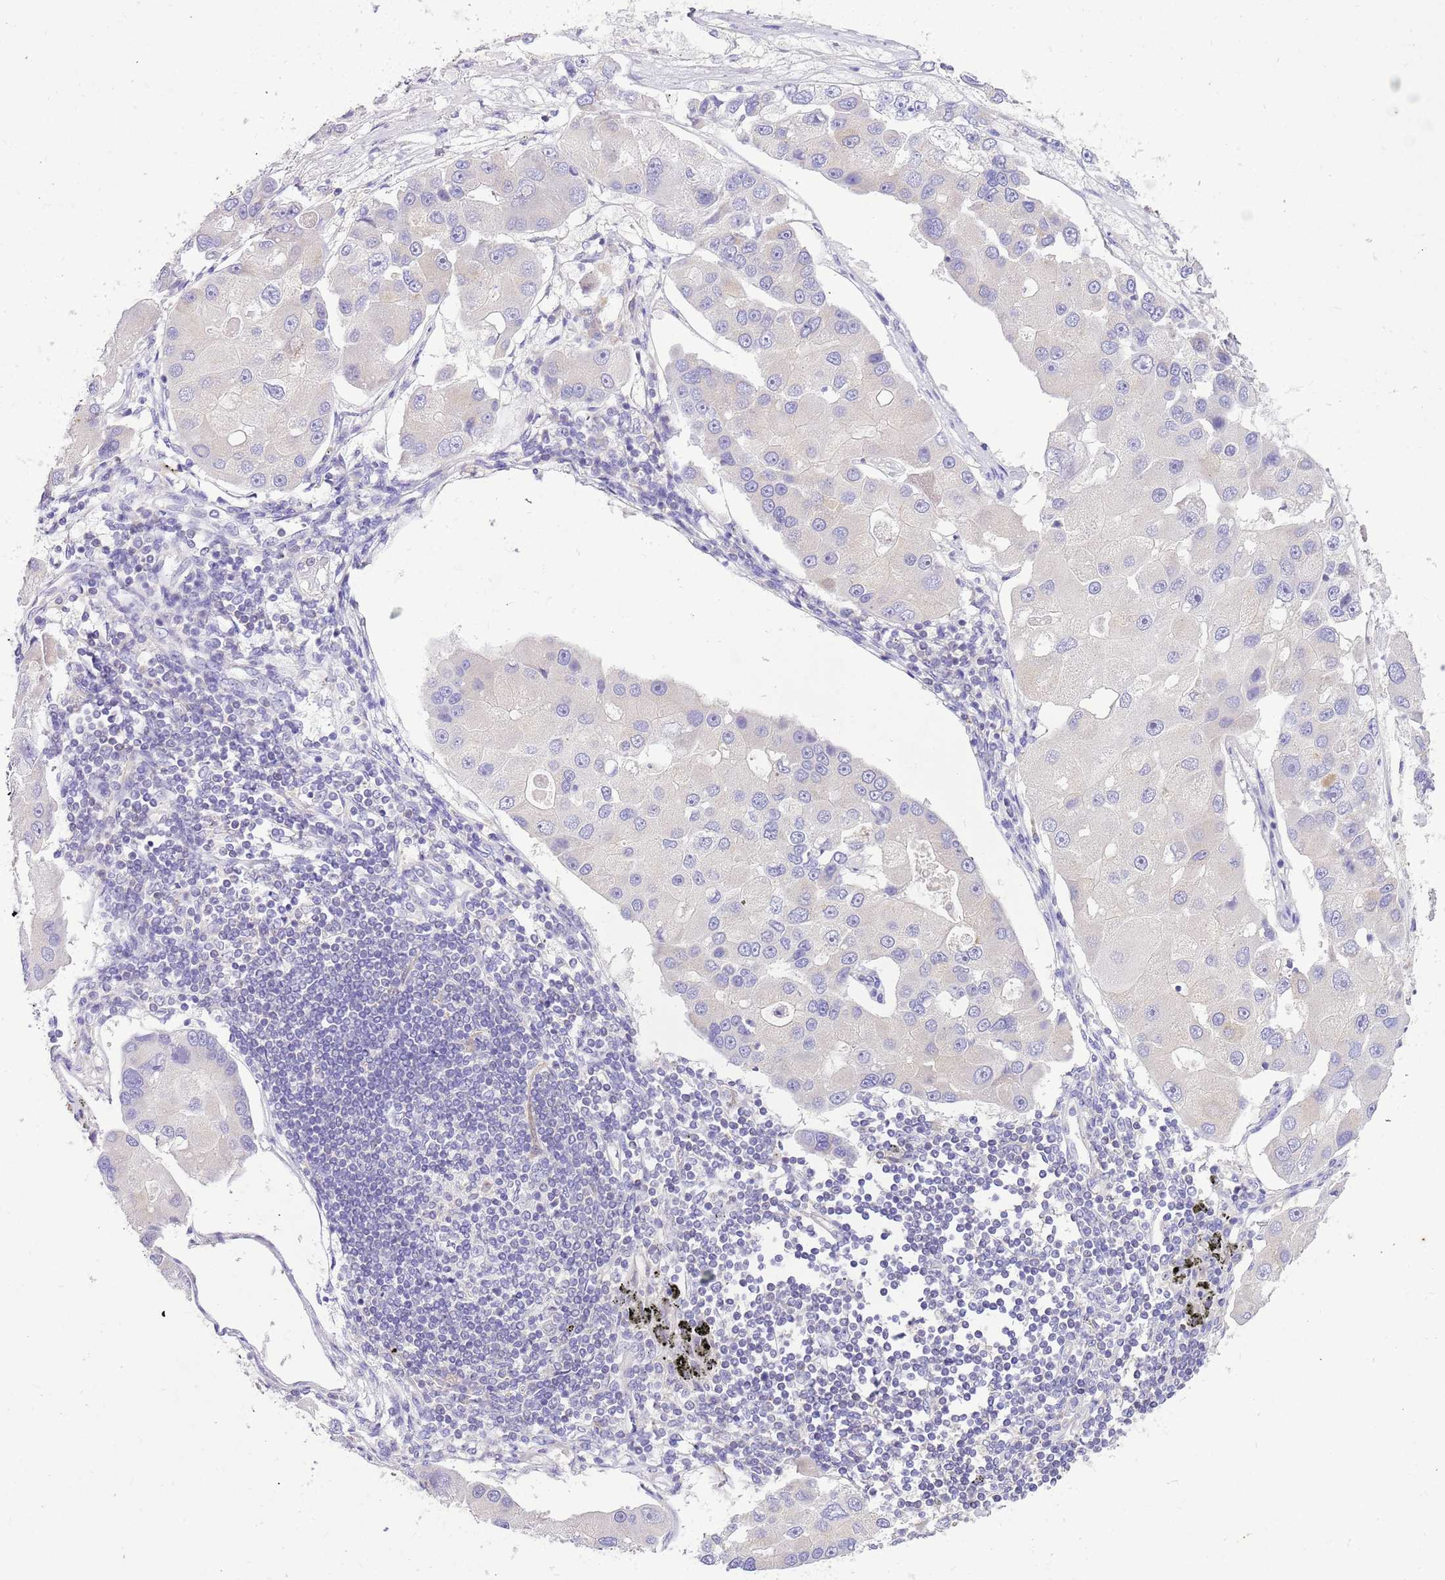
{"staining": {"intensity": "negative", "quantity": "none", "location": "none"}, "tissue": "lung cancer", "cell_type": "Tumor cells", "image_type": "cancer", "snomed": [{"axis": "morphology", "description": "Adenocarcinoma, NOS"}, {"axis": "topography", "description": "Lung"}], "caption": "IHC photomicrograph of neoplastic tissue: human adenocarcinoma (lung) stained with DAB shows no significant protein staining in tumor cells.", "gene": "GLCE", "patient": {"sex": "female", "age": 54}}